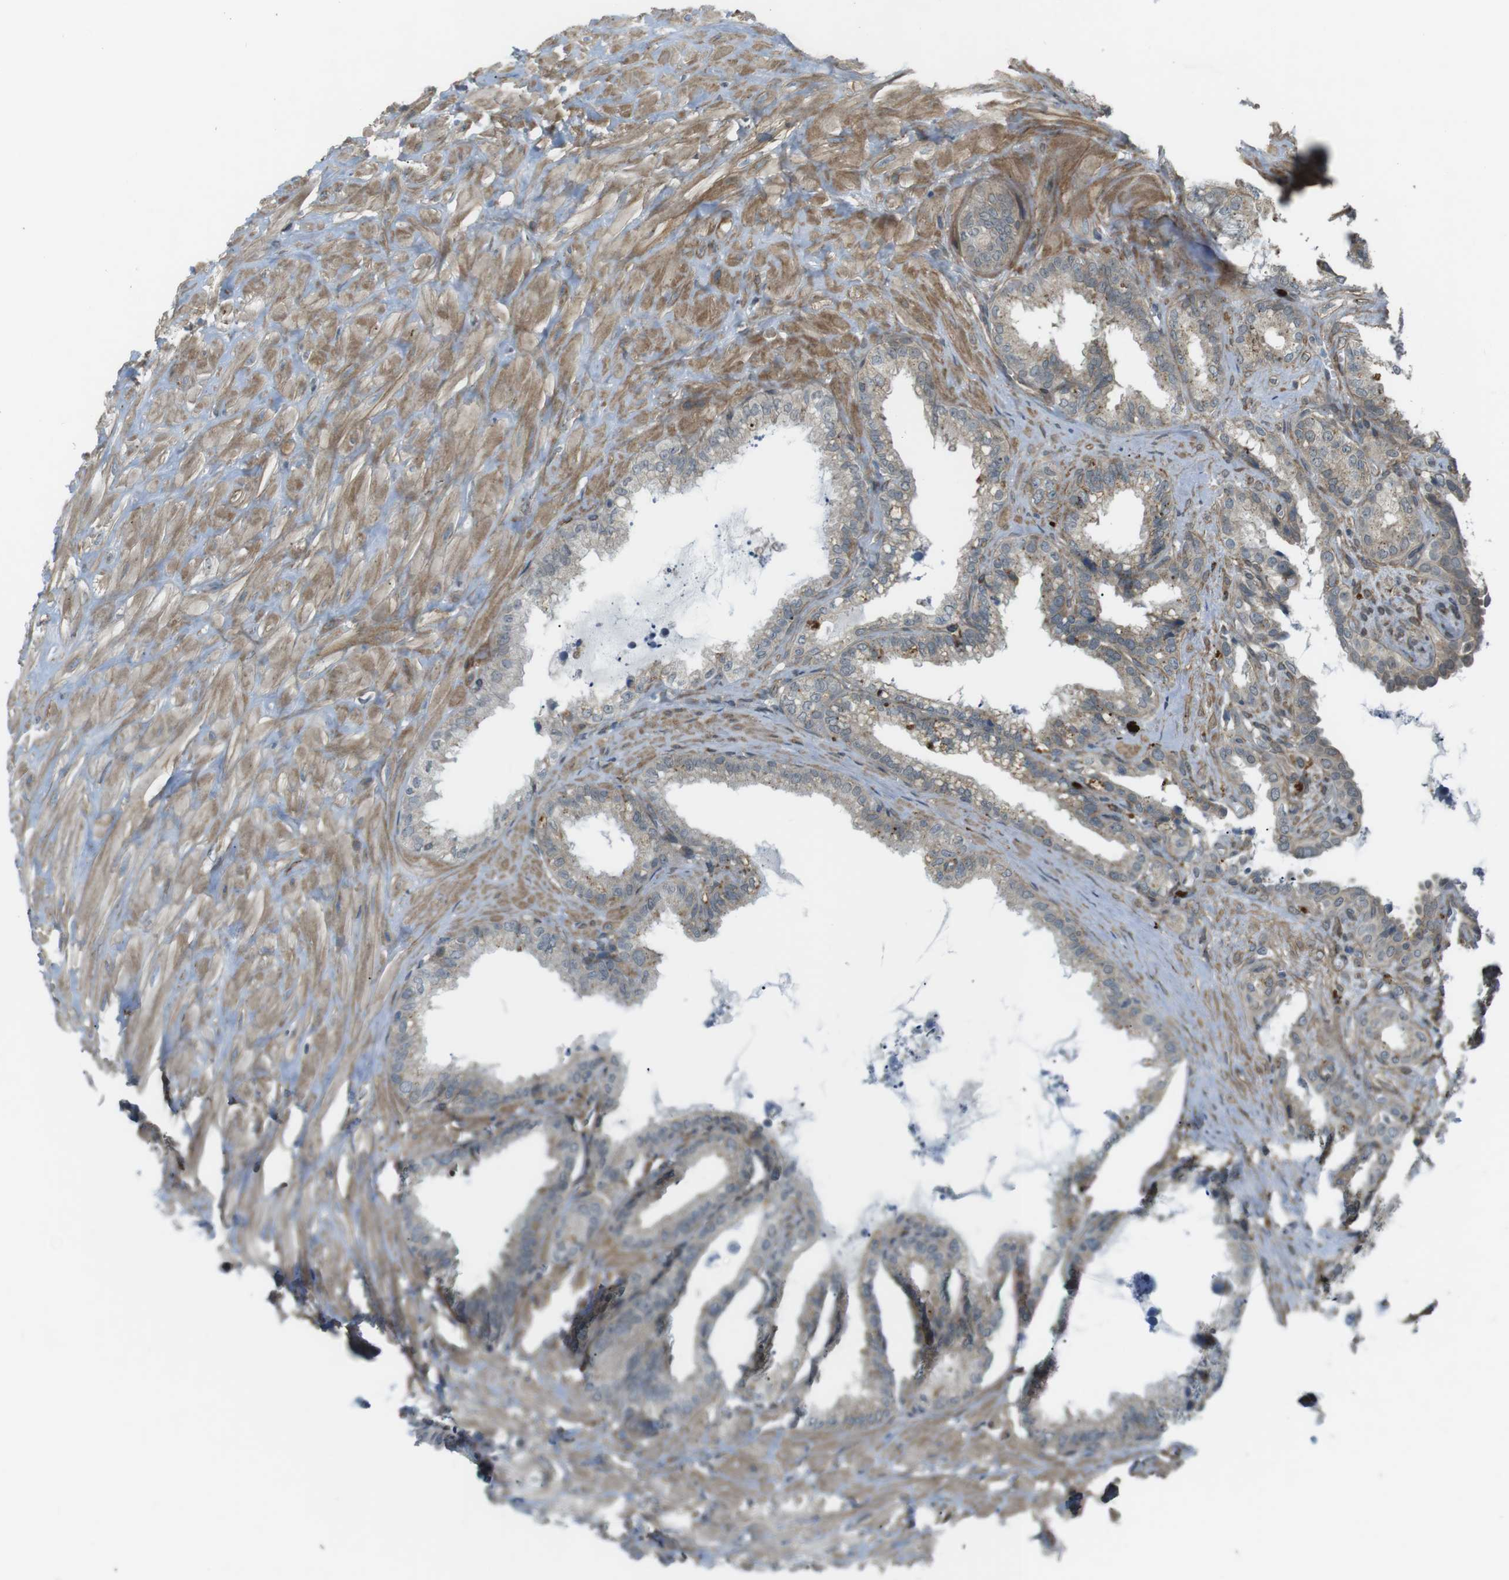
{"staining": {"intensity": "weak", "quantity": "25%-75%", "location": "cytoplasmic/membranous"}, "tissue": "seminal vesicle", "cell_type": "Glandular cells", "image_type": "normal", "snomed": [{"axis": "morphology", "description": "Normal tissue, NOS"}, {"axis": "topography", "description": "Seminal veicle"}], "caption": "Weak cytoplasmic/membranous staining is identified in approximately 25%-75% of glandular cells in benign seminal vesicle.", "gene": "KANK2", "patient": {"sex": "male", "age": 64}}